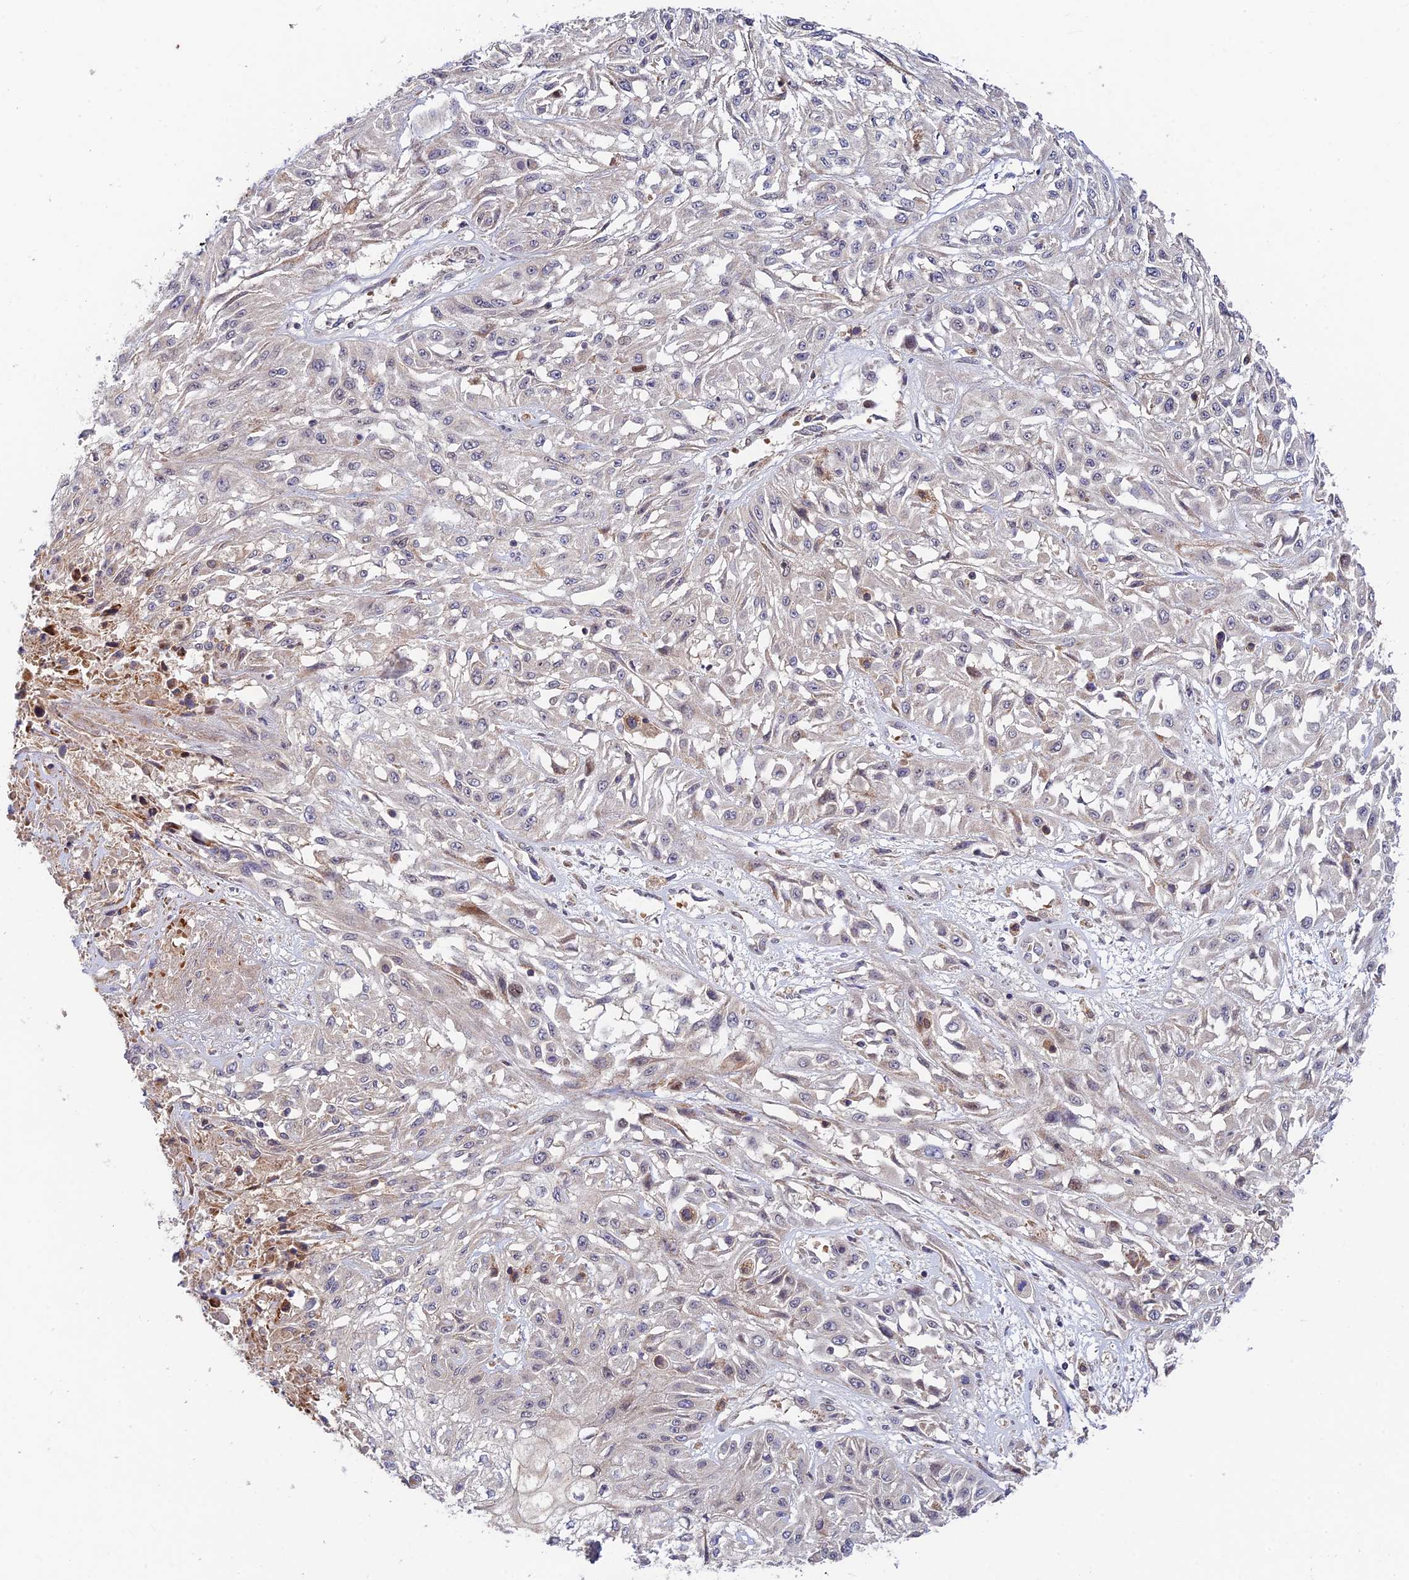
{"staining": {"intensity": "negative", "quantity": "none", "location": "none"}, "tissue": "skin cancer", "cell_type": "Tumor cells", "image_type": "cancer", "snomed": [{"axis": "morphology", "description": "Squamous cell carcinoma, NOS"}, {"axis": "morphology", "description": "Squamous cell carcinoma, metastatic, NOS"}, {"axis": "topography", "description": "Skin"}, {"axis": "topography", "description": "Lymph node"}], "caption": "Tumor cells show no significant expression in skin squamous cell carcinoma. The staining is performed using DAB brown chromogen with nuclei counter-stained in using hematoxylin.", "gene": "FUOM", "patient": {"sex": "male", "age": 75}}